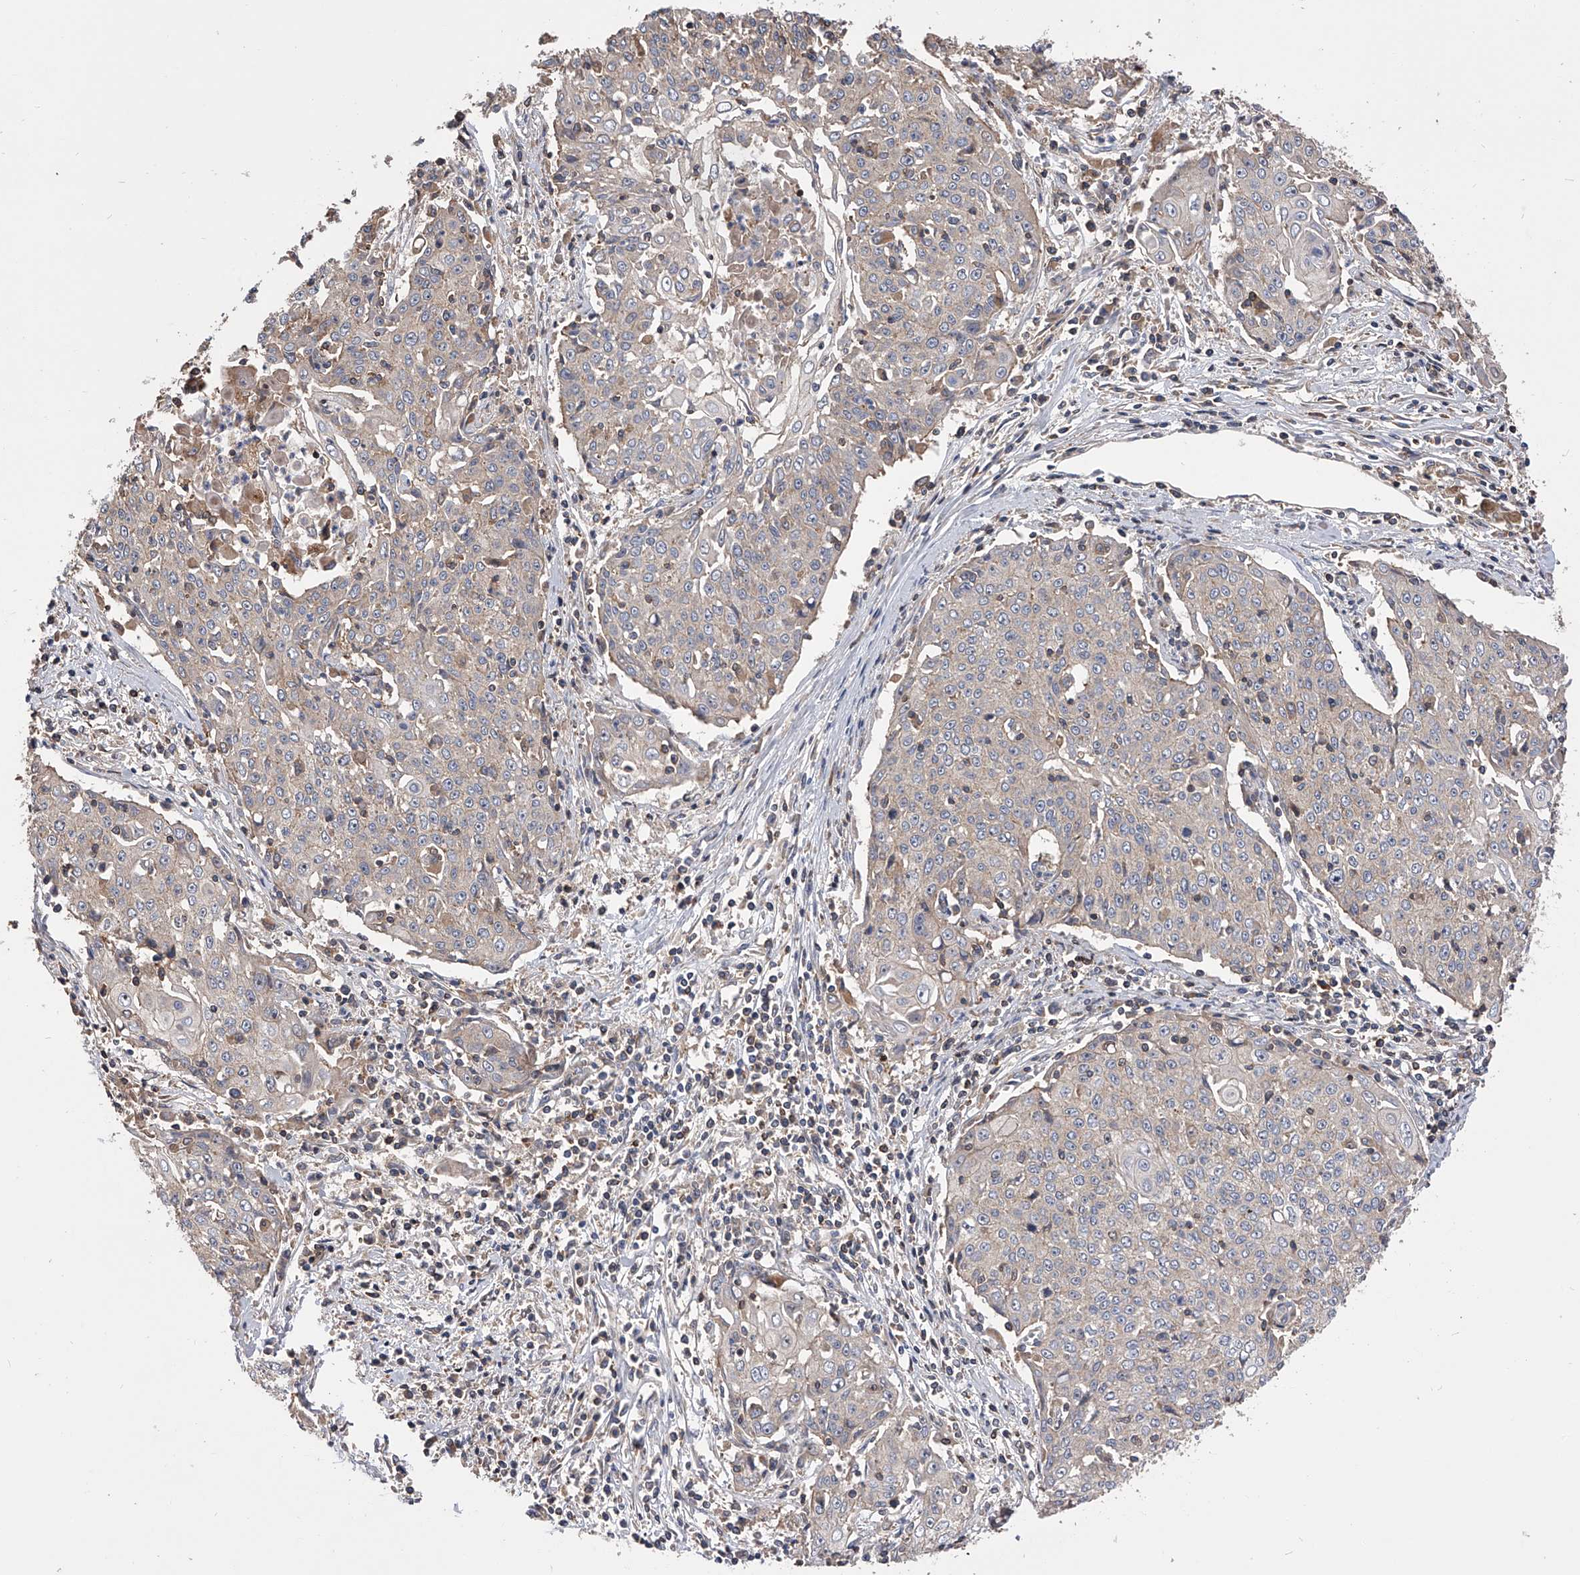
{"staining": {"intensity": "weak", "quantity": "25%-75%", "location": "cytoplasmic/membranous"}, "tissue": "cervical cancer", "cell_type": "Tumor cells", "image_type": "cancer", "snomed": [{"axis": "morphology", "description": "Squamous cell carcinoma, NOS"}, {"axis": "topography", "description": "Cervix"}], "caption": "Human cervical cancer (squamous cell carcinoma) stained with a brown dye displays weak cytoplasmic/membranous positive expression in approximately 25%-75% of tumor cells.", "gene": "CUL7", "patient": {"sex": "female", "age": 48}}